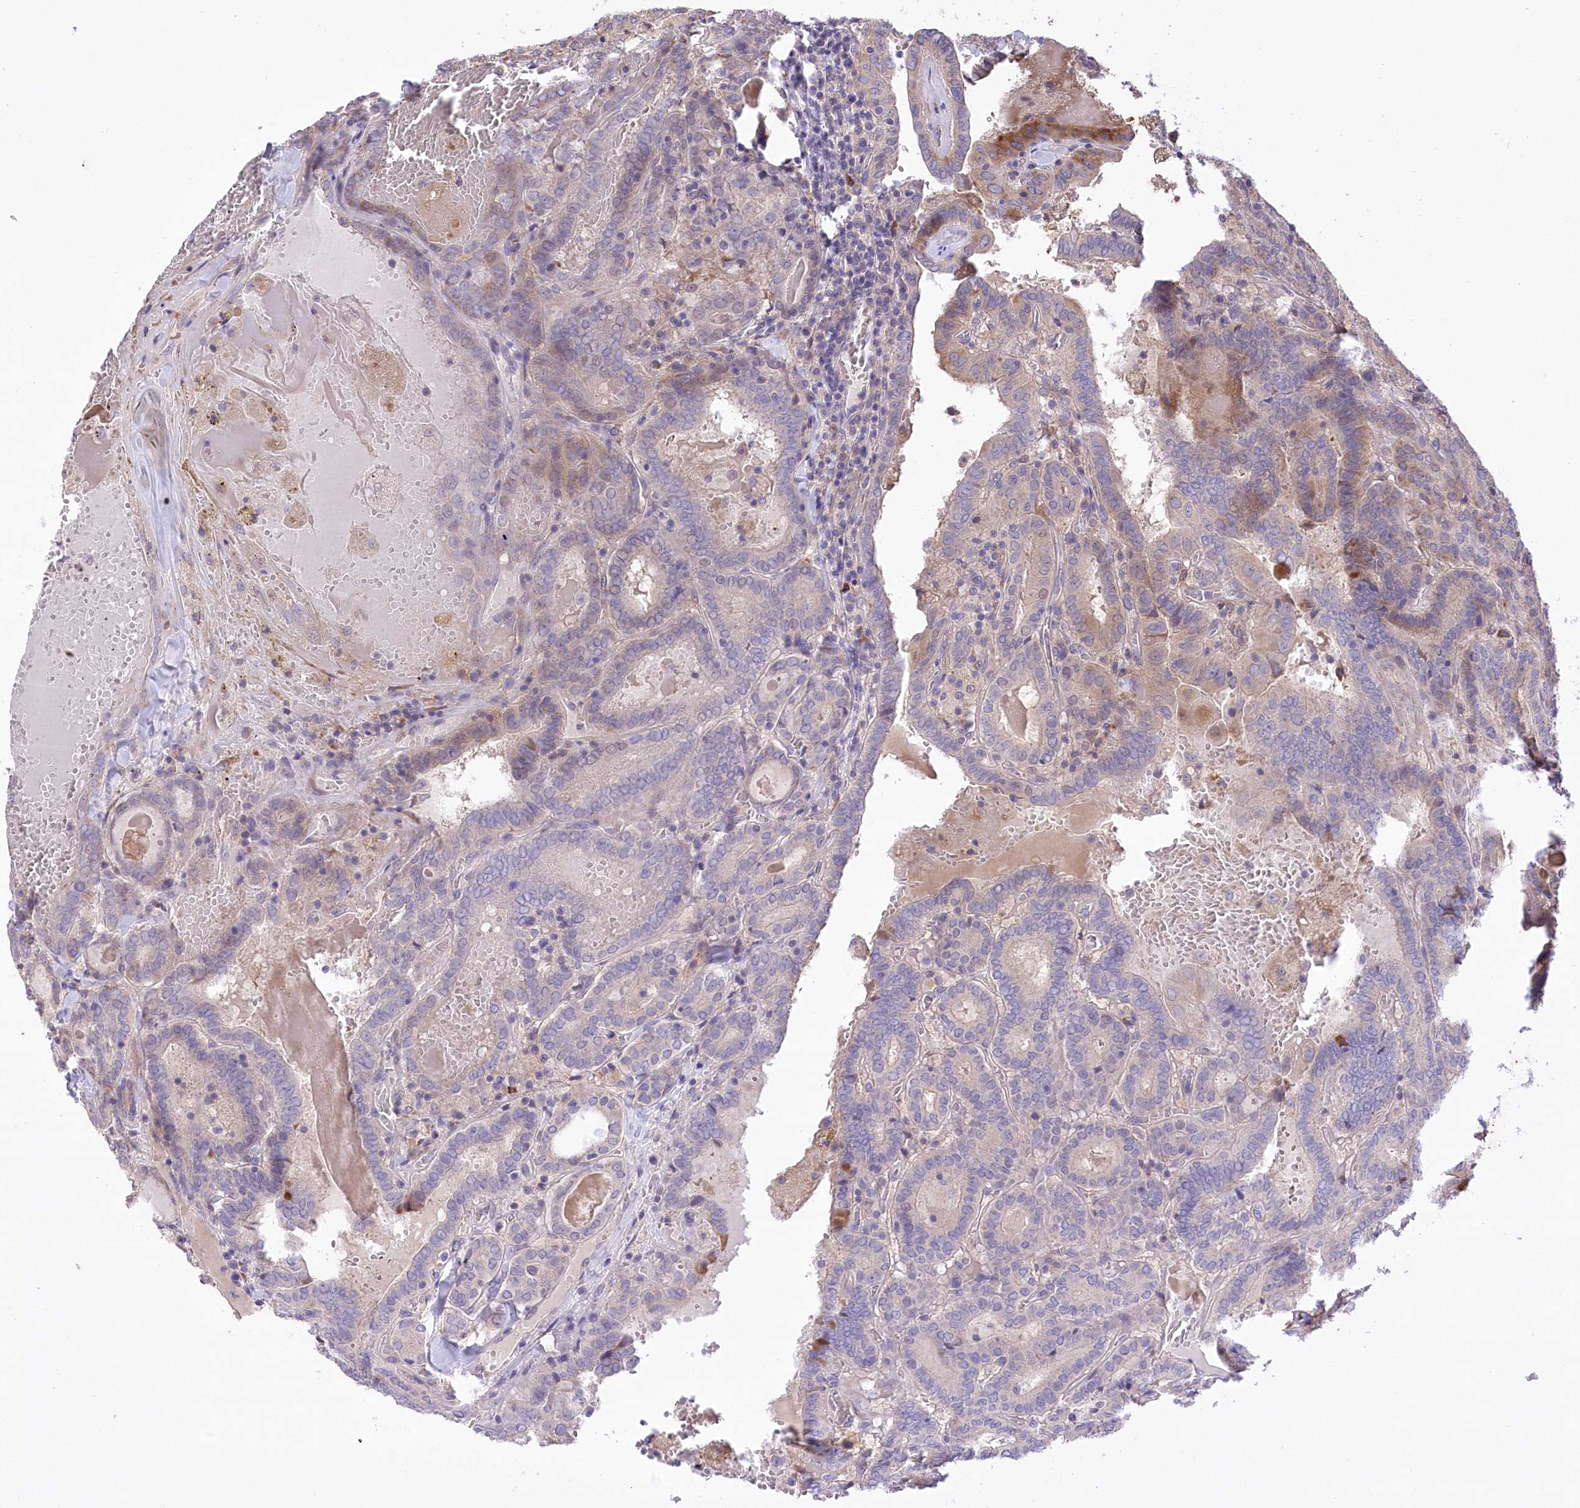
{"staining": {"intensity": "negative", "quantity": "none", "location": "none"}, "tissue": "thyroid cancer", "cell_type": "Tumor cells", "image_type": "cancer", "snomed": [{"axis": "morphology", "description": "Papillary adenocarcinoma, NOS"}, {"axis": "topography", "description": "Thyroid gland"}], "caption": "Micrograph shows no protein staining in tumor cells of thyroid papillary adenocarcinoma tissue.", "gene": "PBLD", "patient": {"sex": "female", "age": 72}}